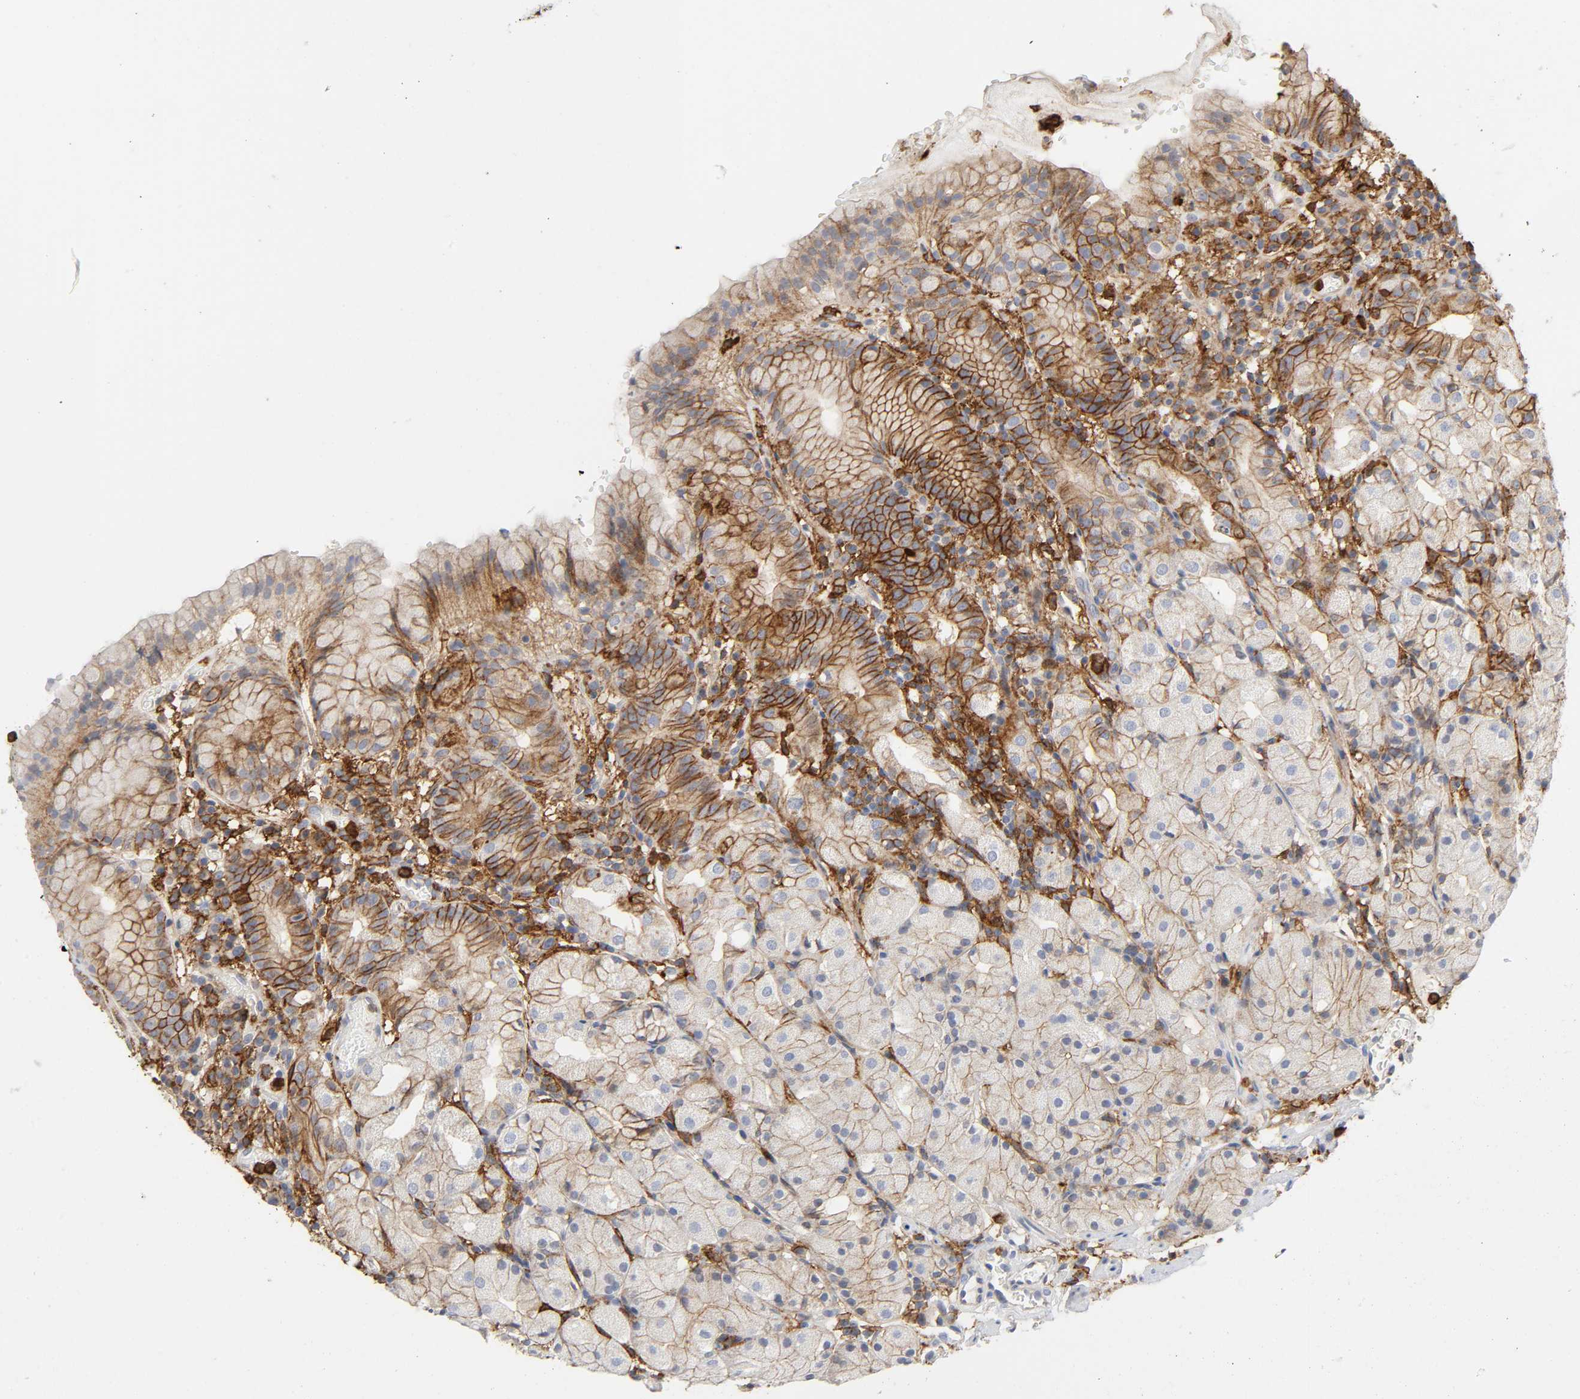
{"staining": {"intensity": "moderate", "quantity": "25%-75%", "location": "cytoplasmic/membranous"}, "tissue": "stomach", "cell_type": "Glandular cells", "image_type": "normal", "snomed": [{"axis": "morphology", "description": "Normal tissue, NOS"}, {"axis": "topography", "description": "Stomach"}, {"axis": "topography", "description": "Stomach, lower"}], "caption": "This image displays immunohistochemistry staining of normal stomach, with medium moderate cytoplasmic/membranous positivity in approximately 25%-75% of glandular cells.", "gene": "LYN", "patient": {"sex": "female", "age": 75}}